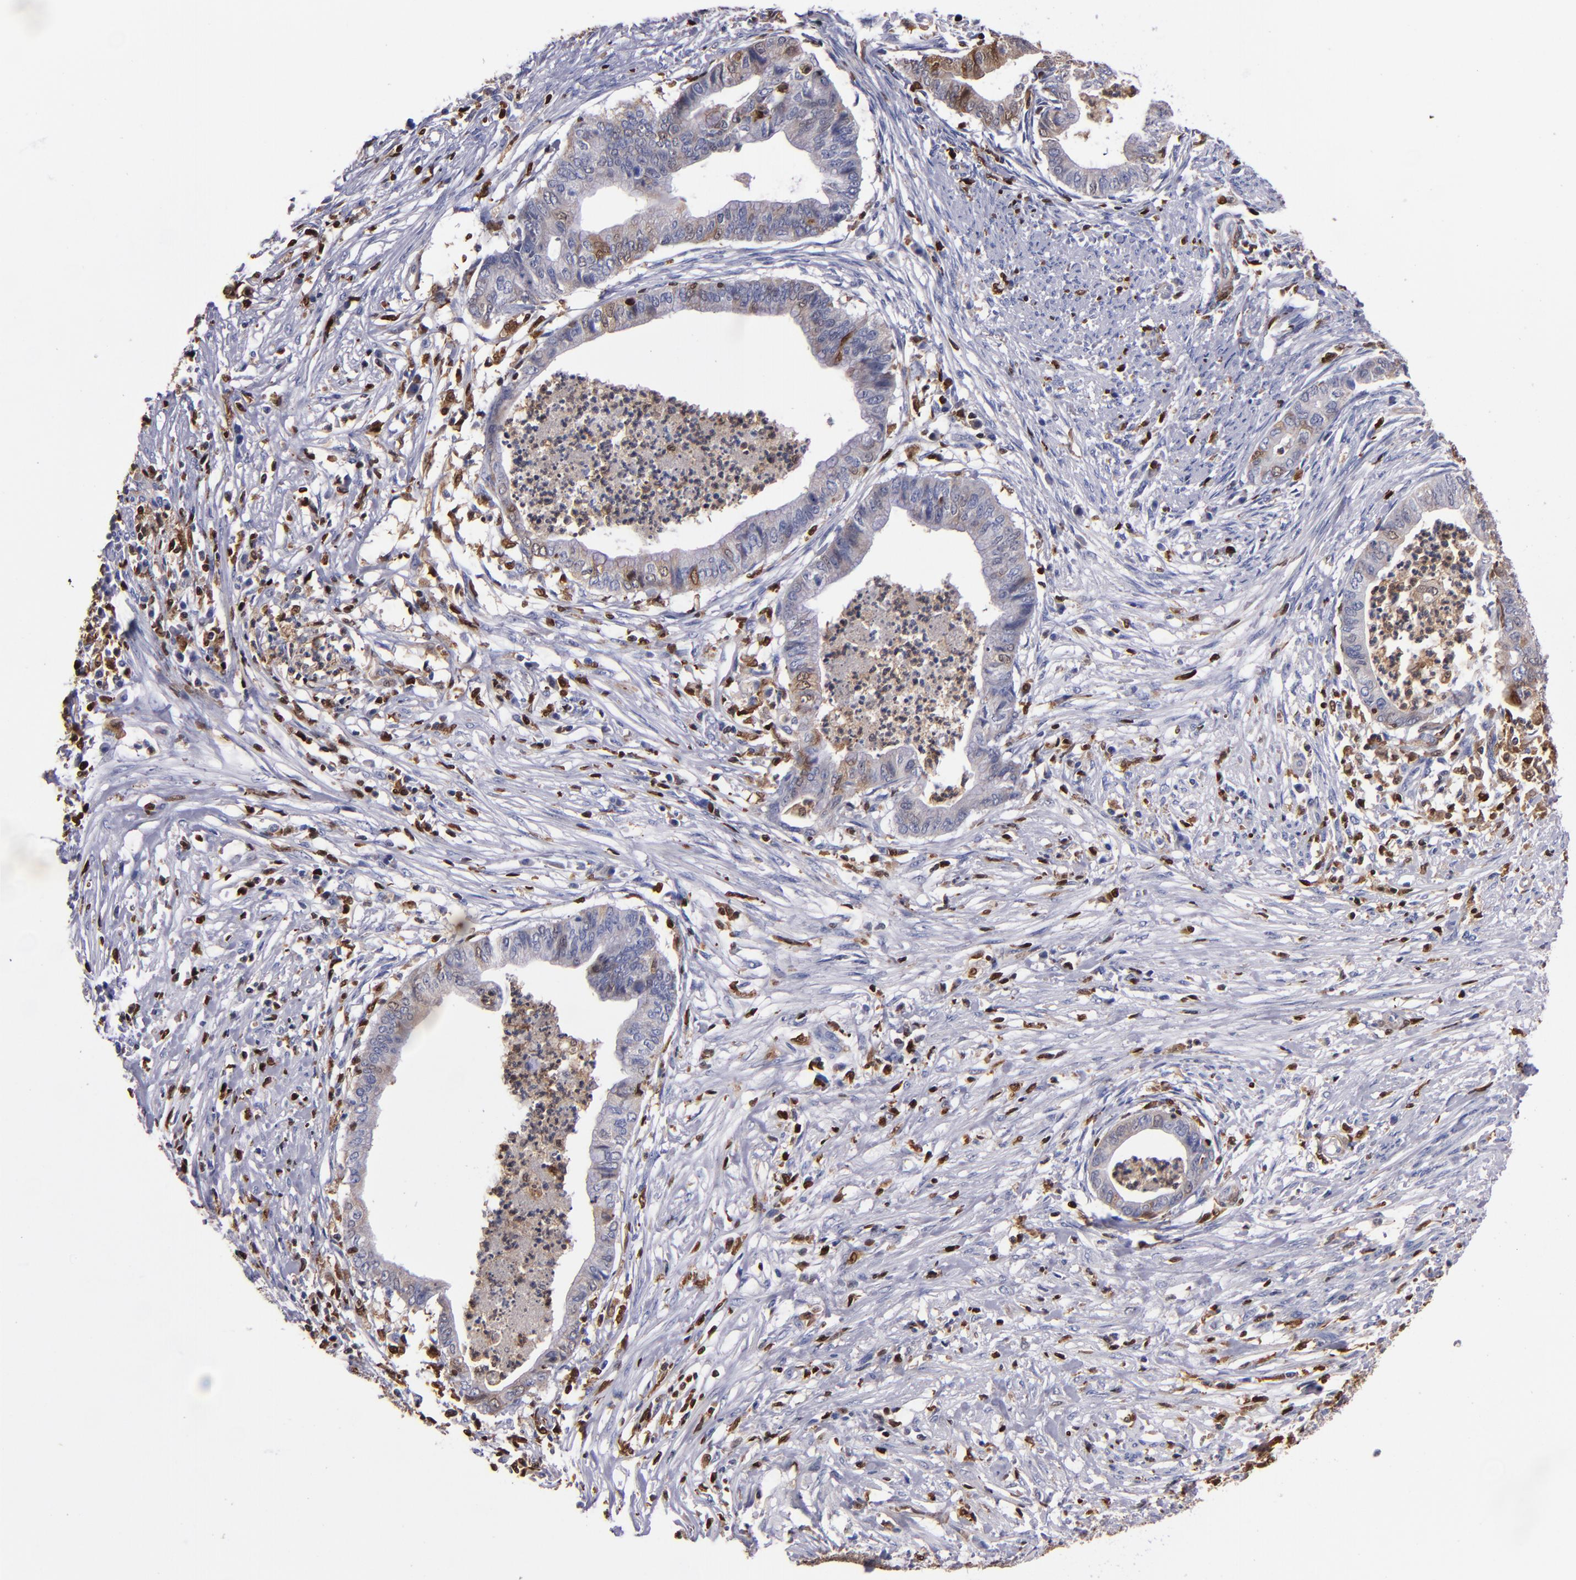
{"staining": {"intensity": "weak", "quantity": "<25%", "location": "cytoplasmic/membranous"}, "tissue": "endometrial cancer", "cell_type": "Tumor cells", "image_type": "cancer", "snomed": [{"axis": "morphology", "description": "Necrosis, NOS"}, {"axis": "morphology", "description": "Adenocarcinoma, NOS"}, {"axis": "topography", "description": "Endometrium"}], "caption": "High power microscopy histopathology image of an IHC micrograph of endometrial adenocarcinoma, revealing no significant staining in tumor cells. (DAB (3,3'-diaminobenzidine) IHC visualized using brightfield microscopy, high magnification).", "gene": "S100A4", "patient": {"sex": "female", "age": 79}}